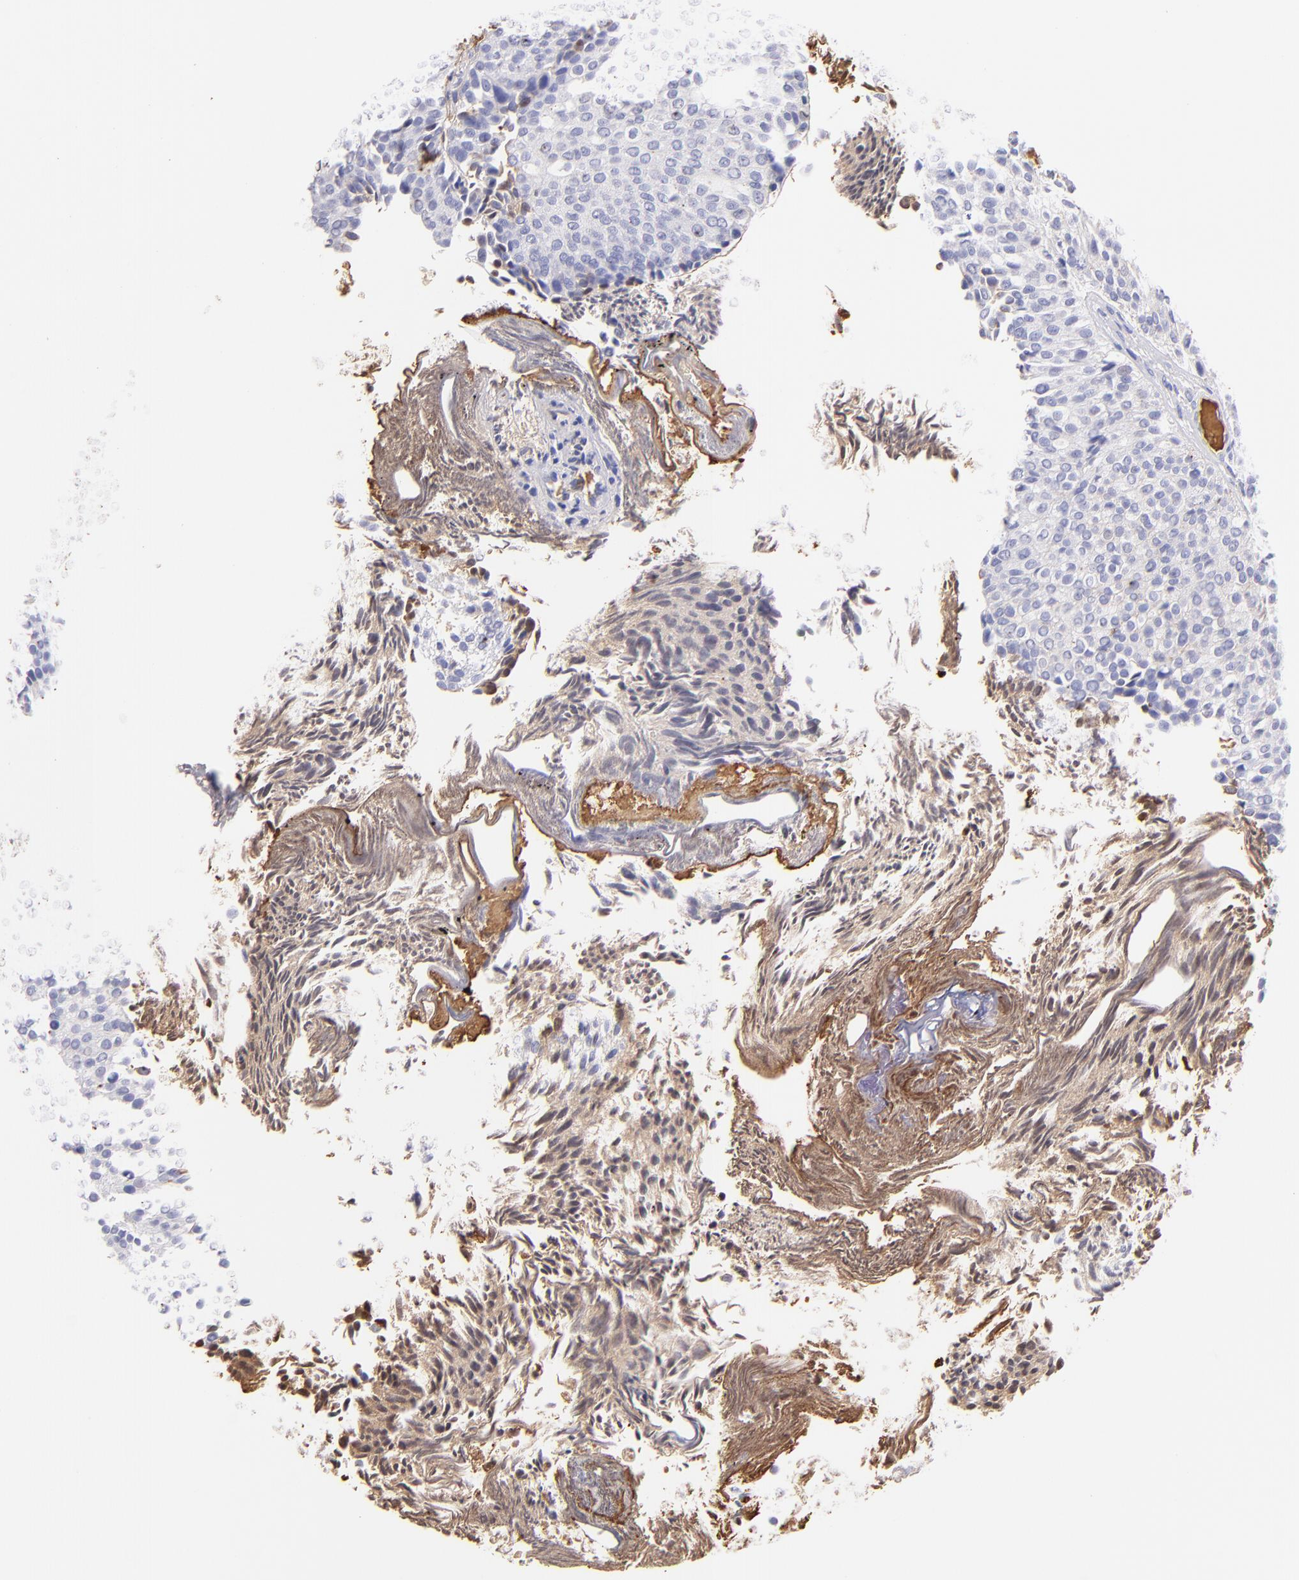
{"staining": {"intensity": "weak", "quantity": "25%-75%", "location": "cytoplasmic/membranous"}, "tissue": "urothelial cancer", "cell_type": "Tumor cells", "image_type": "cancer", "snomed": [{"axis": "morphology", "description": "Urothelial carcinoma, Low grade"}, {"axis": "topography", "description": "Urinary bladder"}], "caption": "Weak cytoplasmic/membranous staining is present in approximately 25%-75% of tumor cells in low-grade urothelial carcinoma.", "gene": "FGB", "patient": {"sex": "male", "age": 84}}